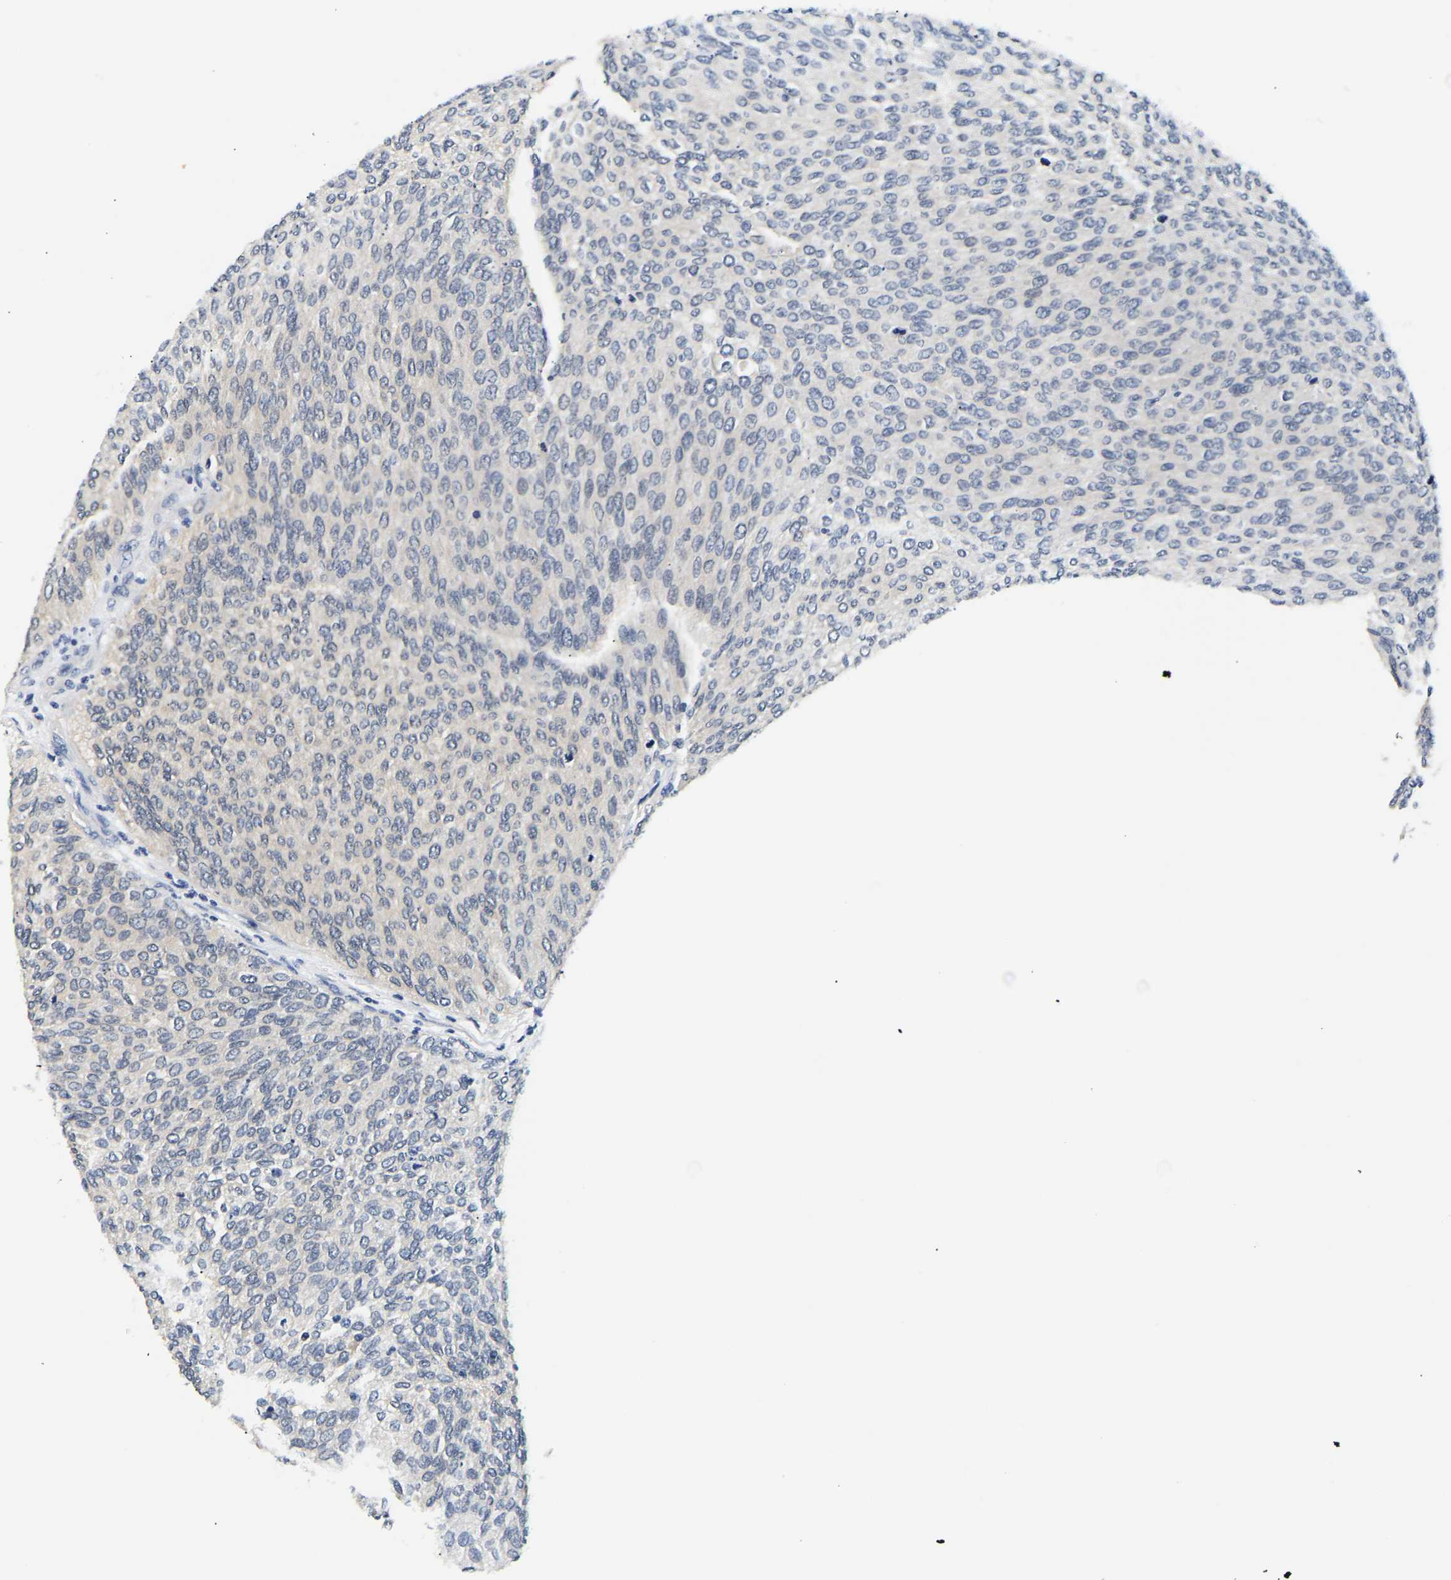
{"staining": {"intensity": "negative", "quantity": "none", "location": "none"}, "tissue": "urothelial cancer", "cell_type": "Tumor cells", "image_type": "cancer", "snomed": [{"axis": "morphology", "description": "Urothelial carcinoma, Low grade"}, {"axis": "topography", "description": "Urinary bladder"}], "caption": "There is no significant staining in tumor cells of urothelial cancer.", "gene": "UCHL3", "patient": {"sex": "female", "age": 79}}